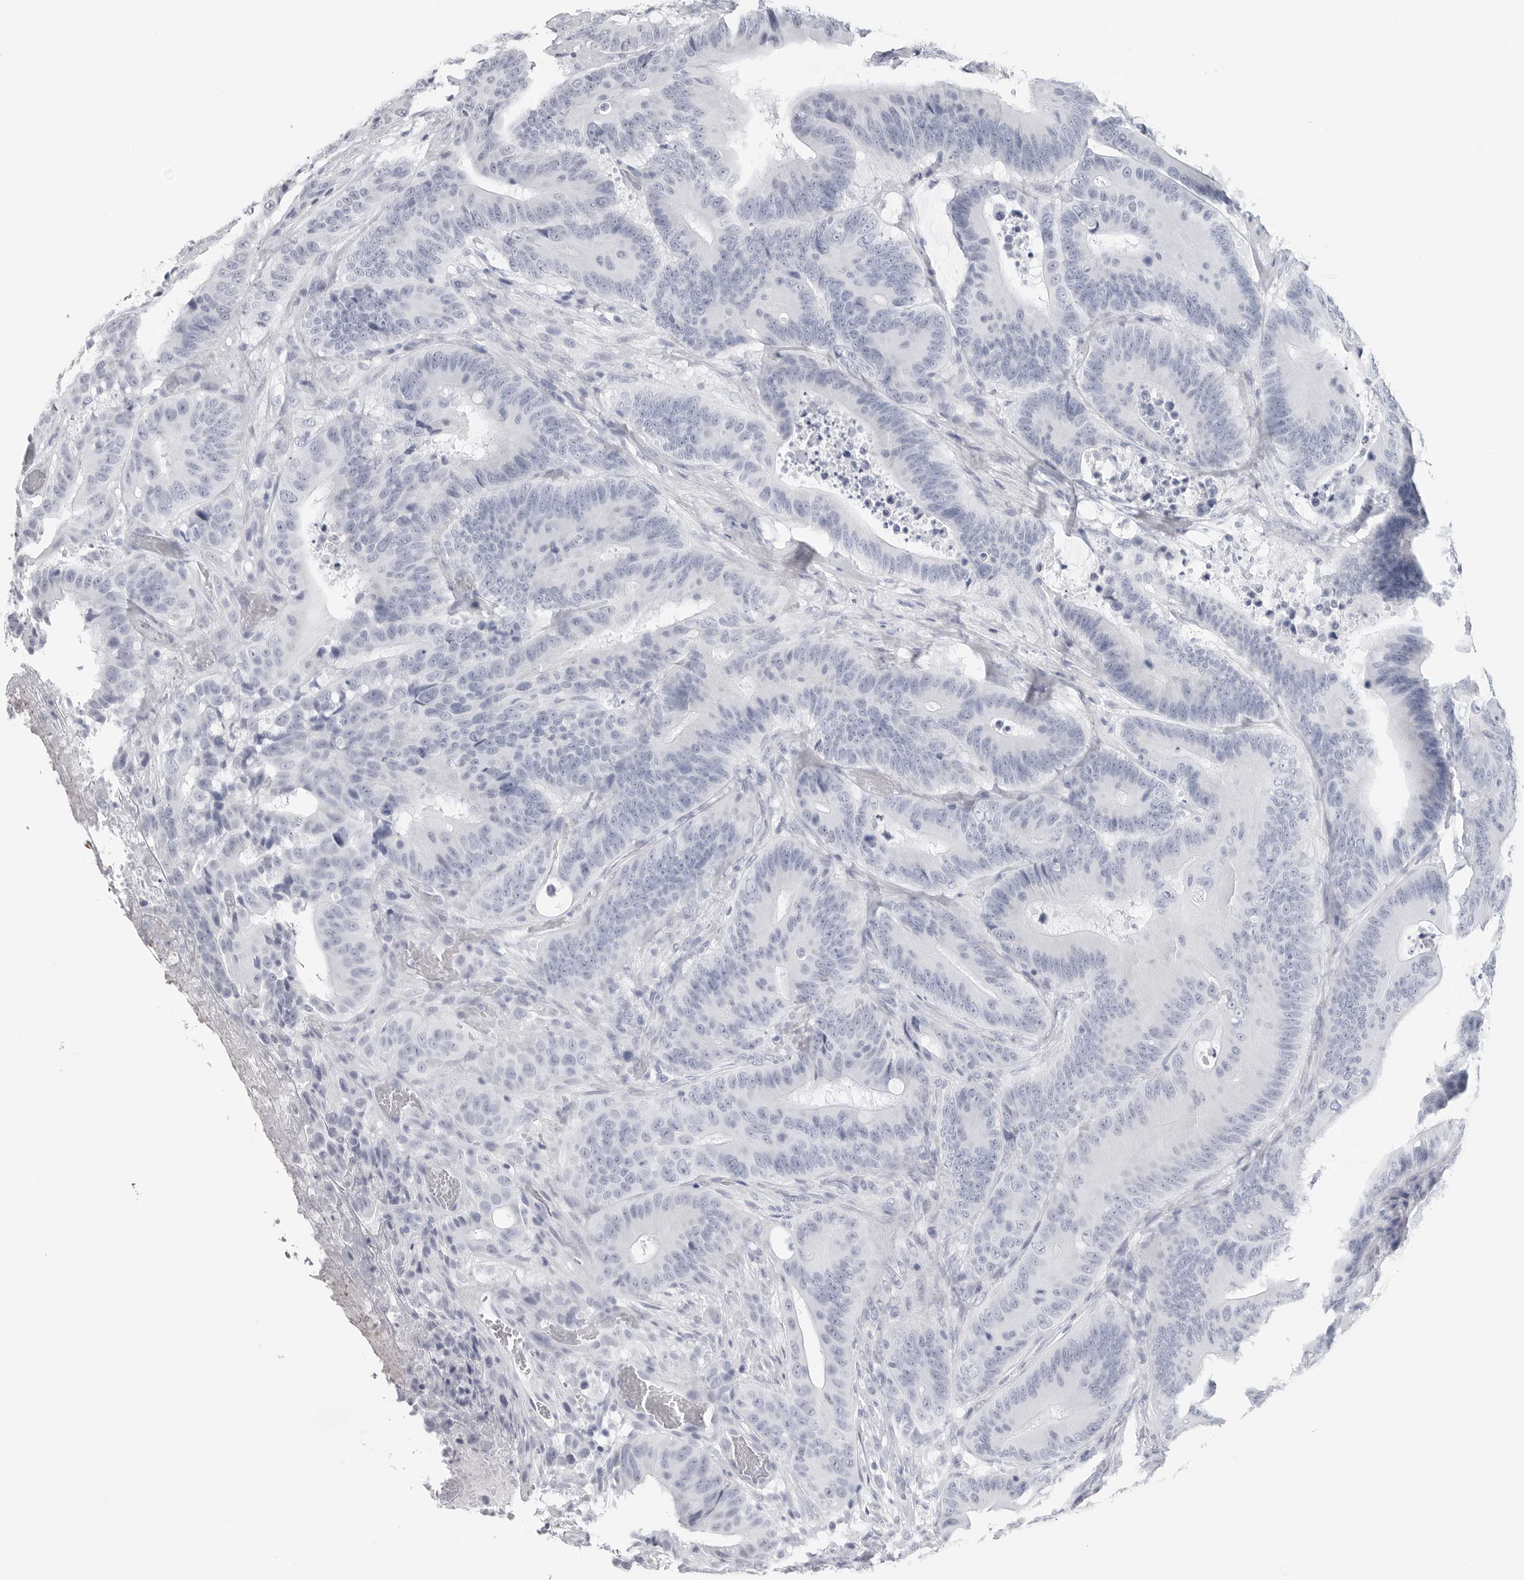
{"staining": {"intensity": "negative", "quantity": "none", "location": "none"}, "tissue": "colorectal cancer", "cell_type": "Tumor cells", "image_type": "cancer", "snomed": [{"axis": "morphology", "description": "Adenocarcinoma, NOS"}, {"axis": "topography", "description": "Colon"}], "caption": "Photomicrograph shows no significant protein positivity in tumor cells of colorectal cancer. Nuclei are stained in blue.", "gene": "CSH1", "patient": {"sex": "male", "age": 83}}